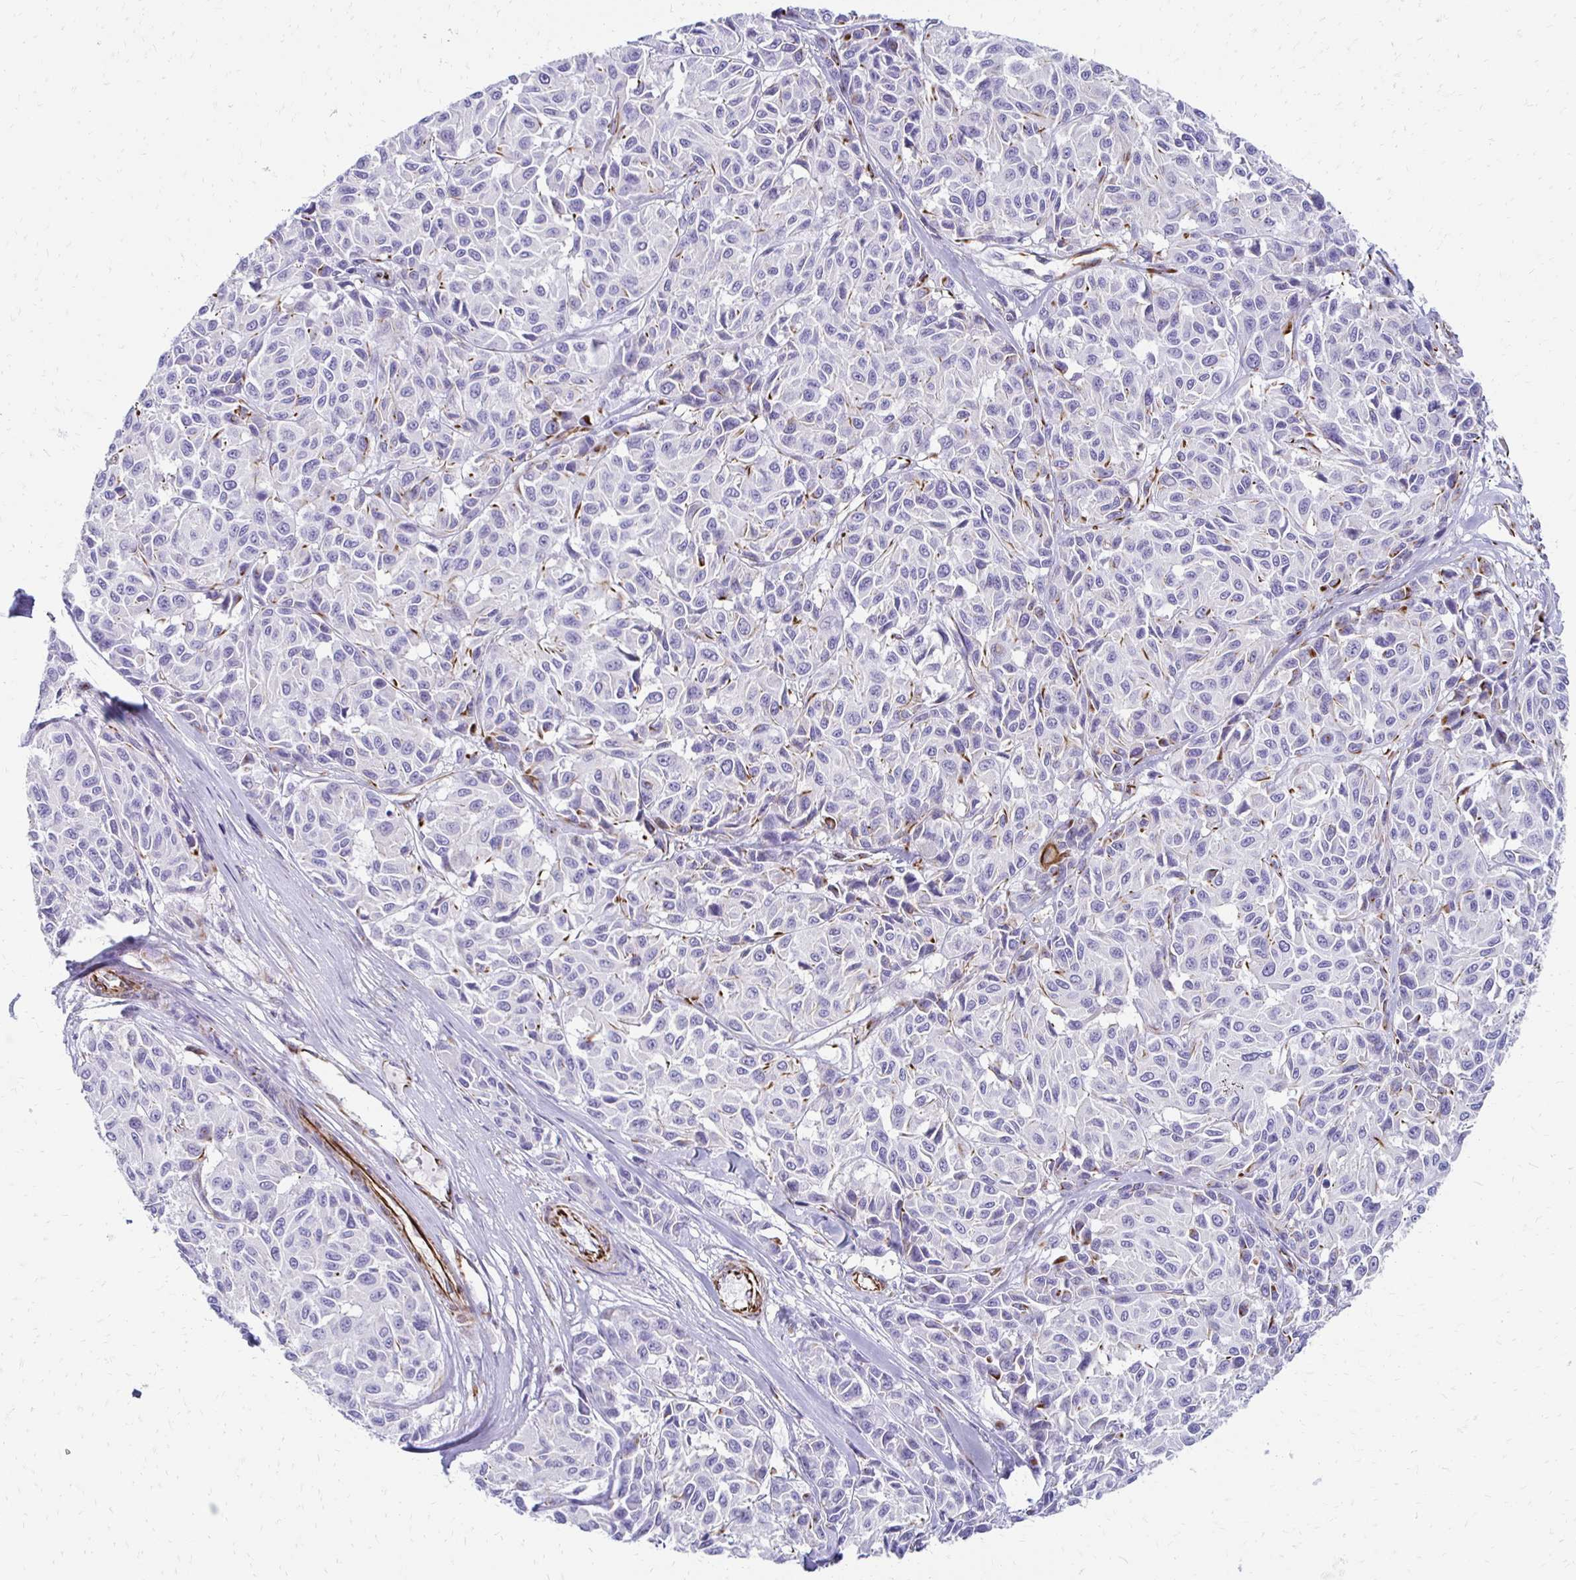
{"staining": {"intensity": "negative", "quantity": "none", "location": "none"}, "tissue": "melanoma", "cell_type": "Tumor cells", "image_type": "cancer", "snomed": [{"axis": "morphology", "description": "Malignant melanoma, NOS"}, {"axis": "topography", "description": "Skin"}], "caption": "Immunohistochemistry histopathology image of human malignant melanoma stained for a protein (brown), which demonstrates no staining in tumor cells.", "gene": "TMEM54", "patient": {"sex": "female", "age": 66}}